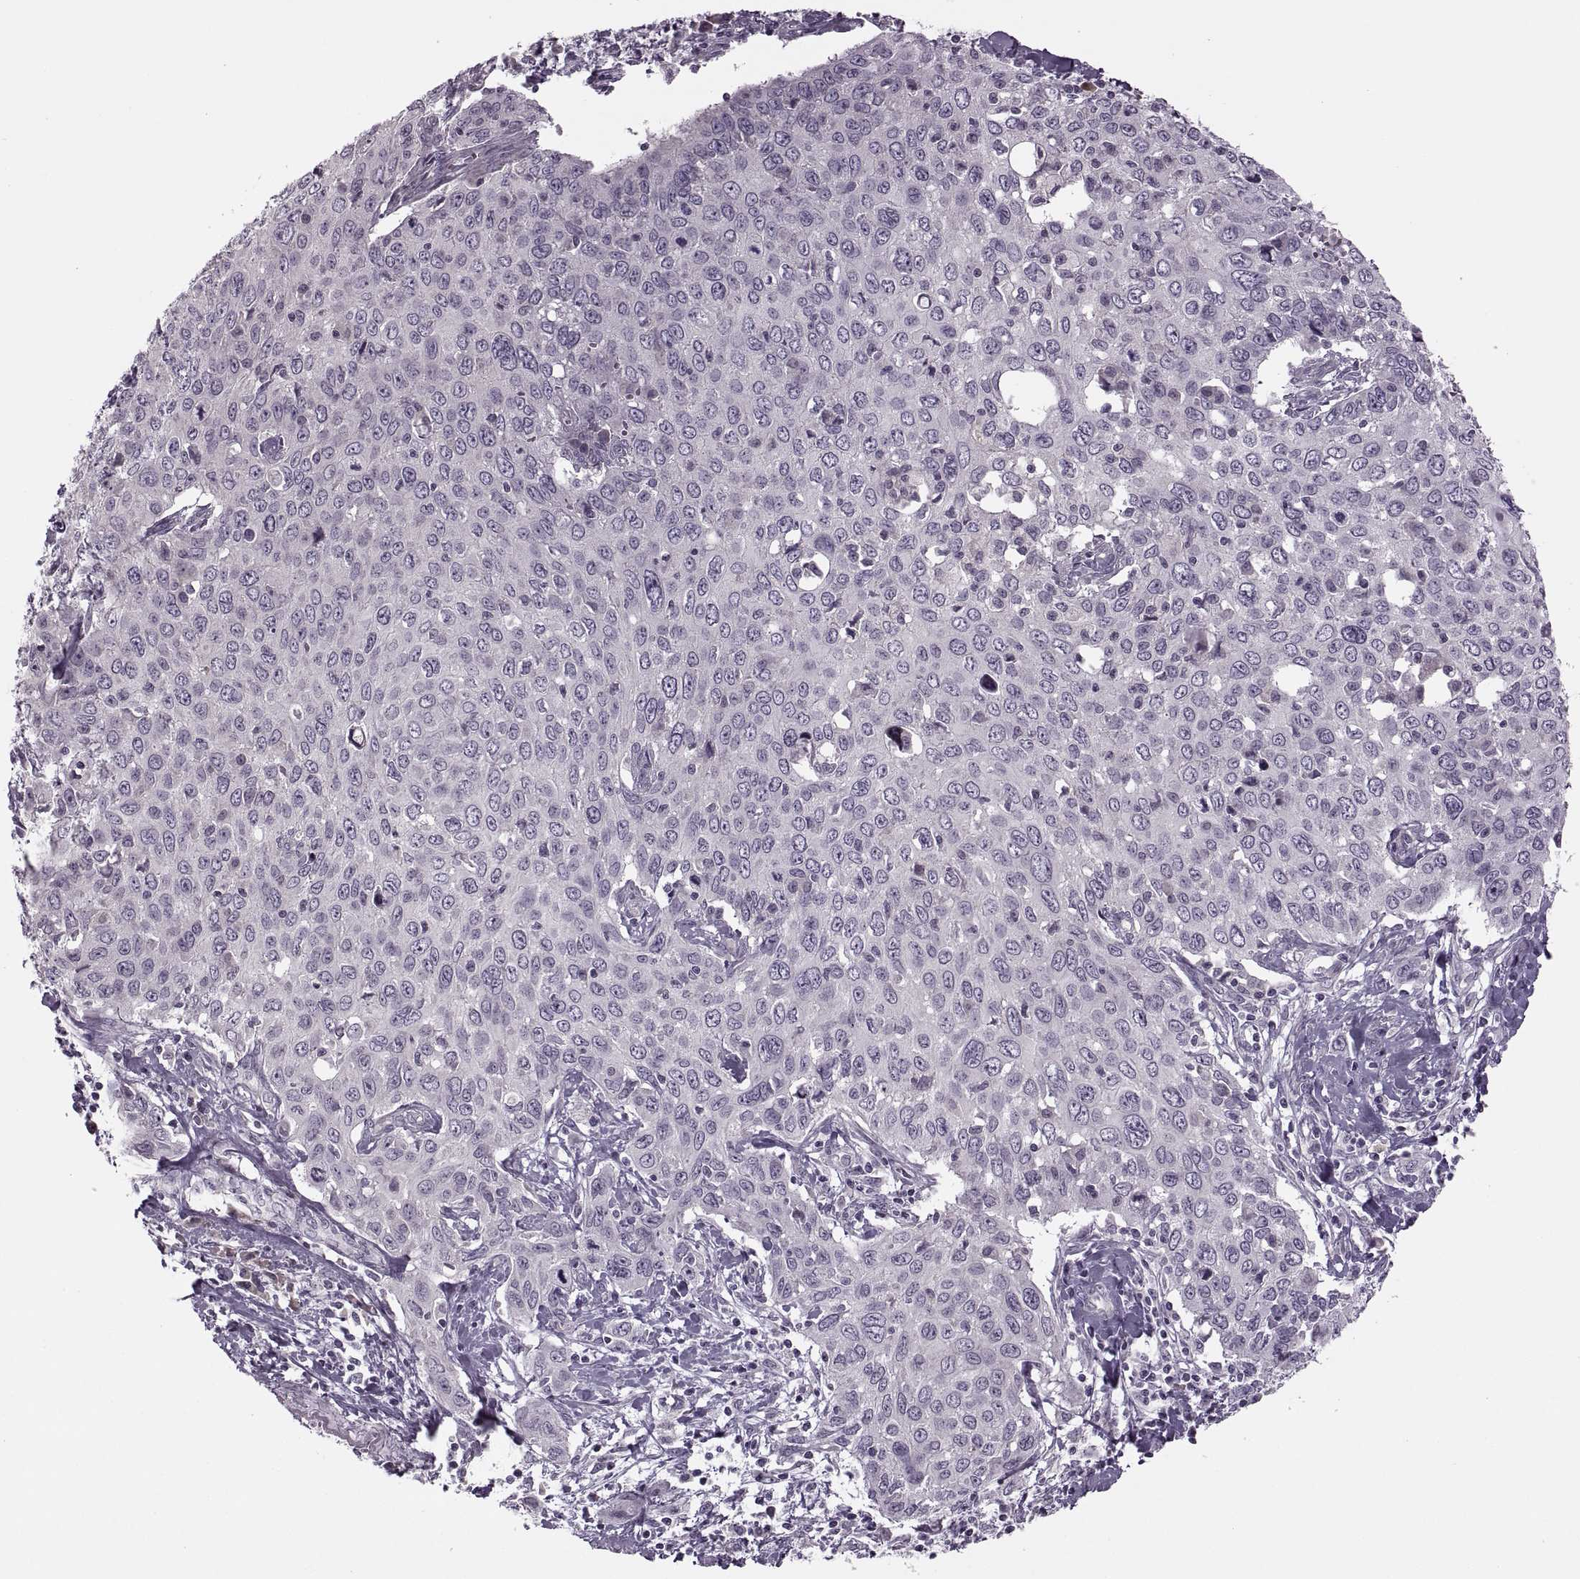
{"staining": {"intensity": "negative", "quantity": "none", "location": "none"}, "tissue": "cervical cancer", "cell_type": "Tumor cells", "image_type": "cancer", "snomed": [{"axis": "morphology", "description": "Squamous cell carcinoma, NOS"}, {"axis": "topography", "description": "Cervix"}], "caption": "Tumor cells show no significant protein positivity in cervical squamous cell carcinoma.", "gene": "H2AP", "patient": {"sex": "female", "age": 38}}